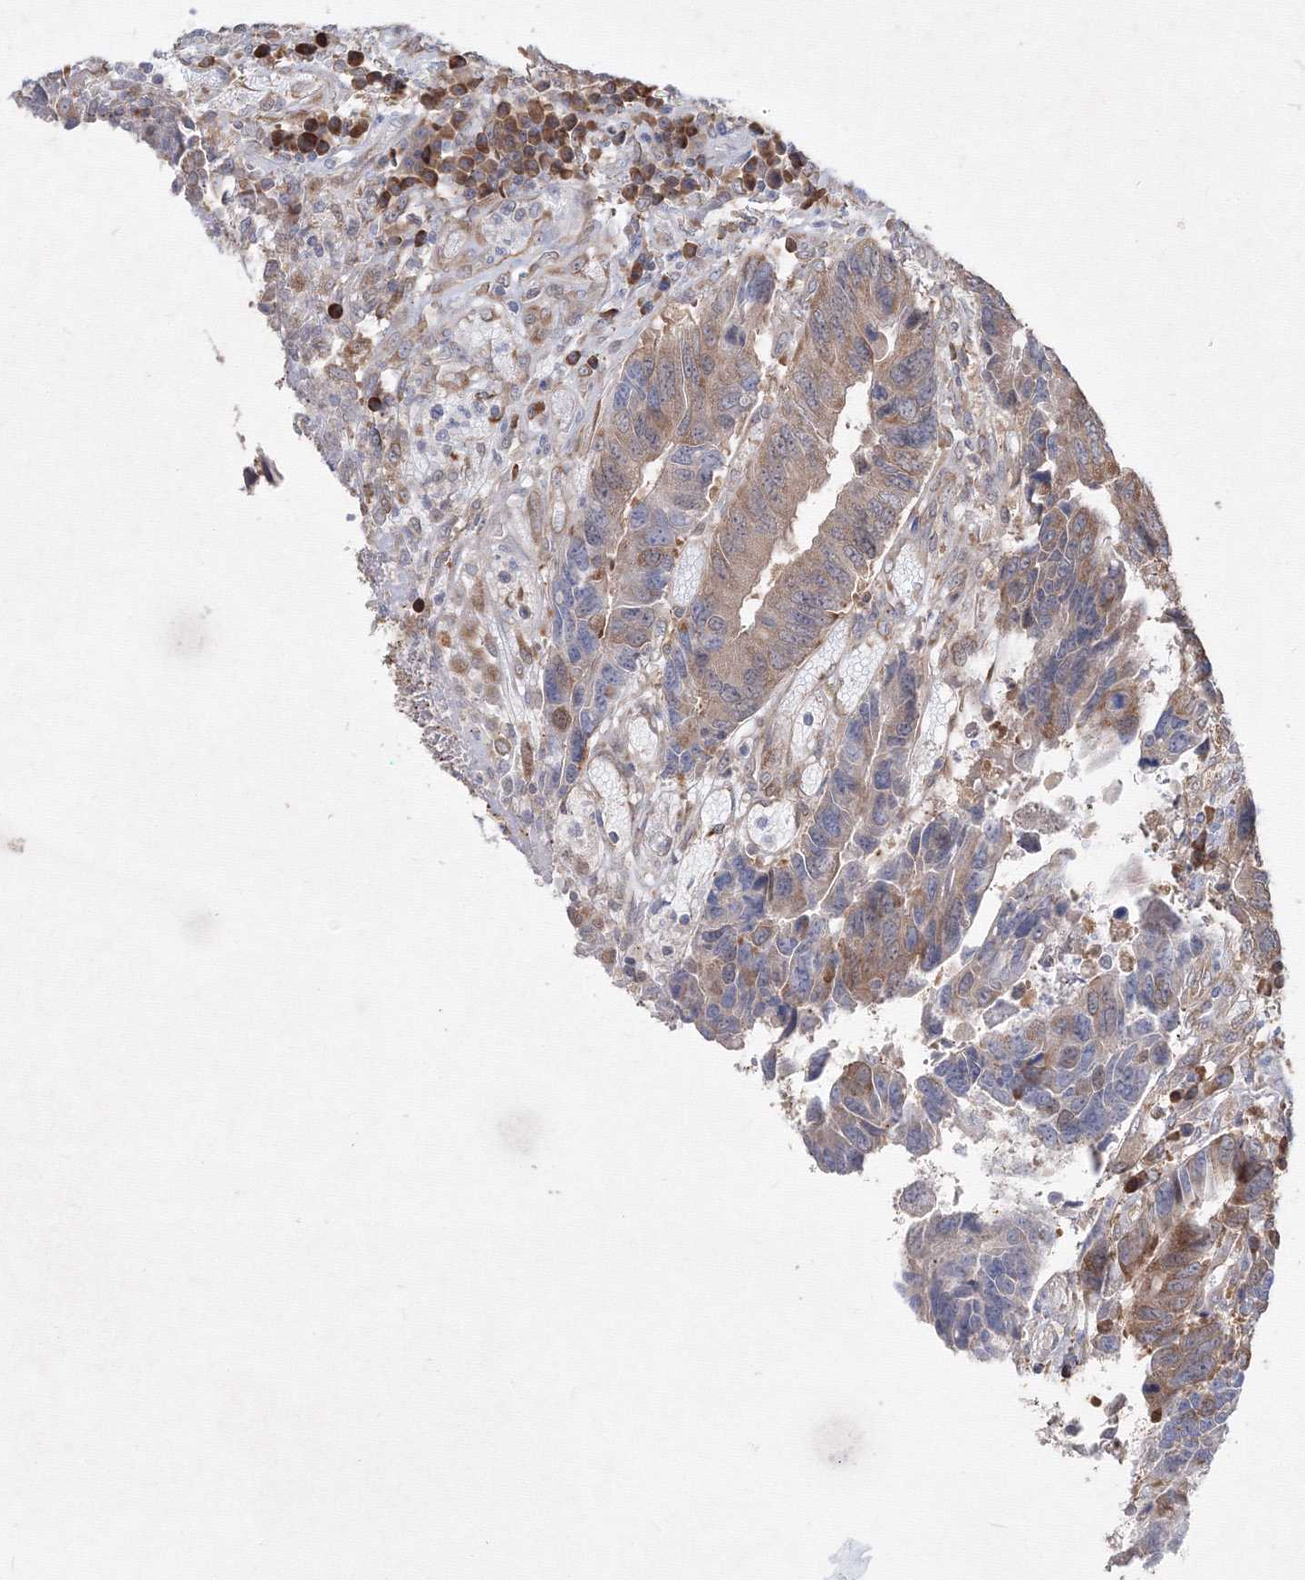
{"staining": {"intensity": "moderate", "quantity": ">75%", "location": "cytoplasmic/membranous"}, "tissue": "colorectal cancer", "cell_type": "Tumor cells", "image_type": "cancer", "snomed": [{"axis": "morphology", "description": "Adenocarcinoma, NOS"}, {"axis": "topography", "description": "Rectum"}], "caption": "Human adenocarcinoma (colorectal) stained with a brown dye exhibits moderate cytoplasmic/membranous positive staining in about >75% of tumor cells.", "gene": "FBXL8", "patient": {"sex": "male", "age": 84}}